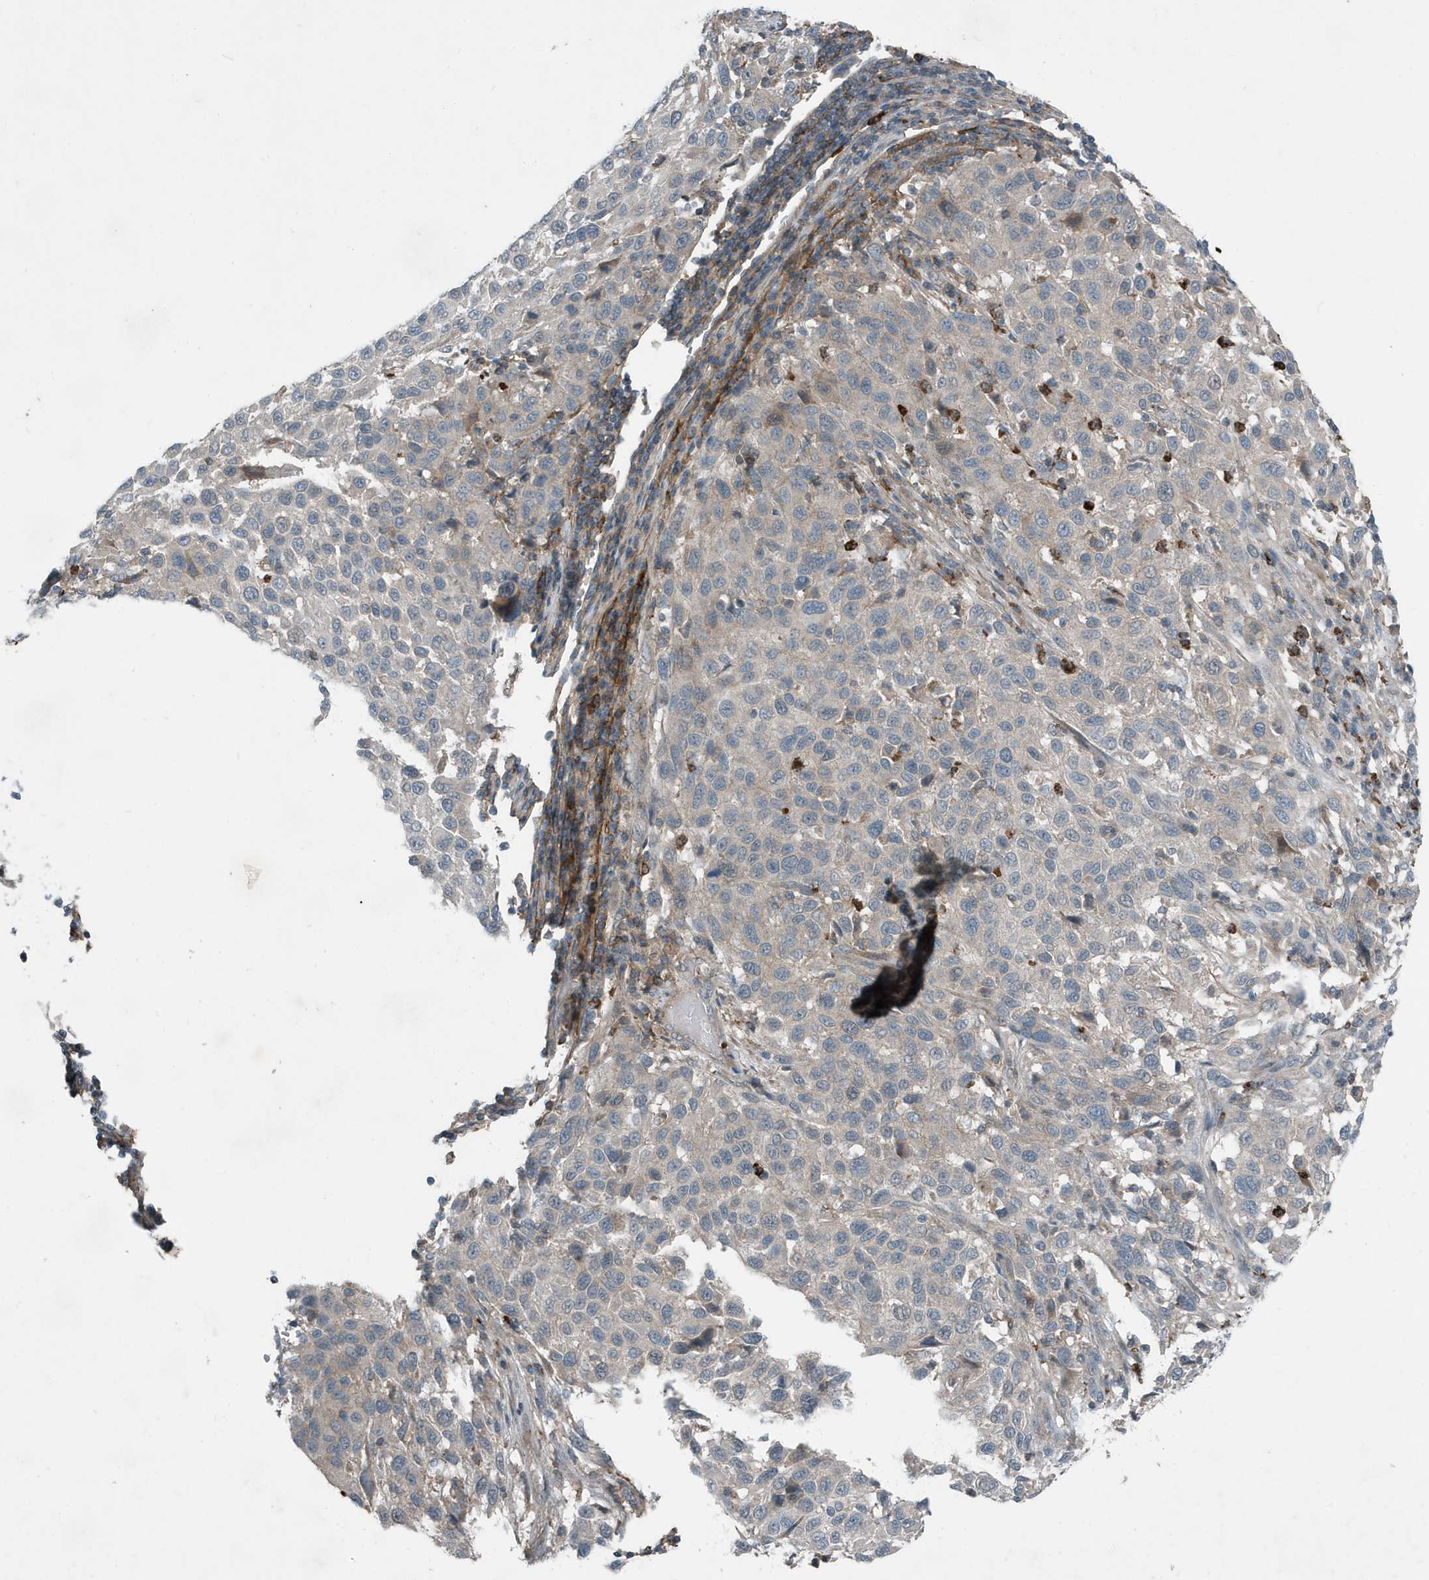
{"staining": {"intensity": "weak", "quantity": "<25%", "location": "cytoplasmic/membranous"}, "tissue": "melanoma", "cell_type": "Tumor cells", "image_type": "cancer", "snomed": [{"axis": "morphology", "description": "Malignant melanoma, Metastatic site"}, {"axis": "topography", "description": "Lymph node"}], "caption": "An immunohistochemistry micrograph of malignant melanoma (metastatic site) is shown. There is no staining in tumor cells of malignant melanoma (metastatic site).", "gene": "DAPP1", "patient": {"sex": "male", "age": 61}}